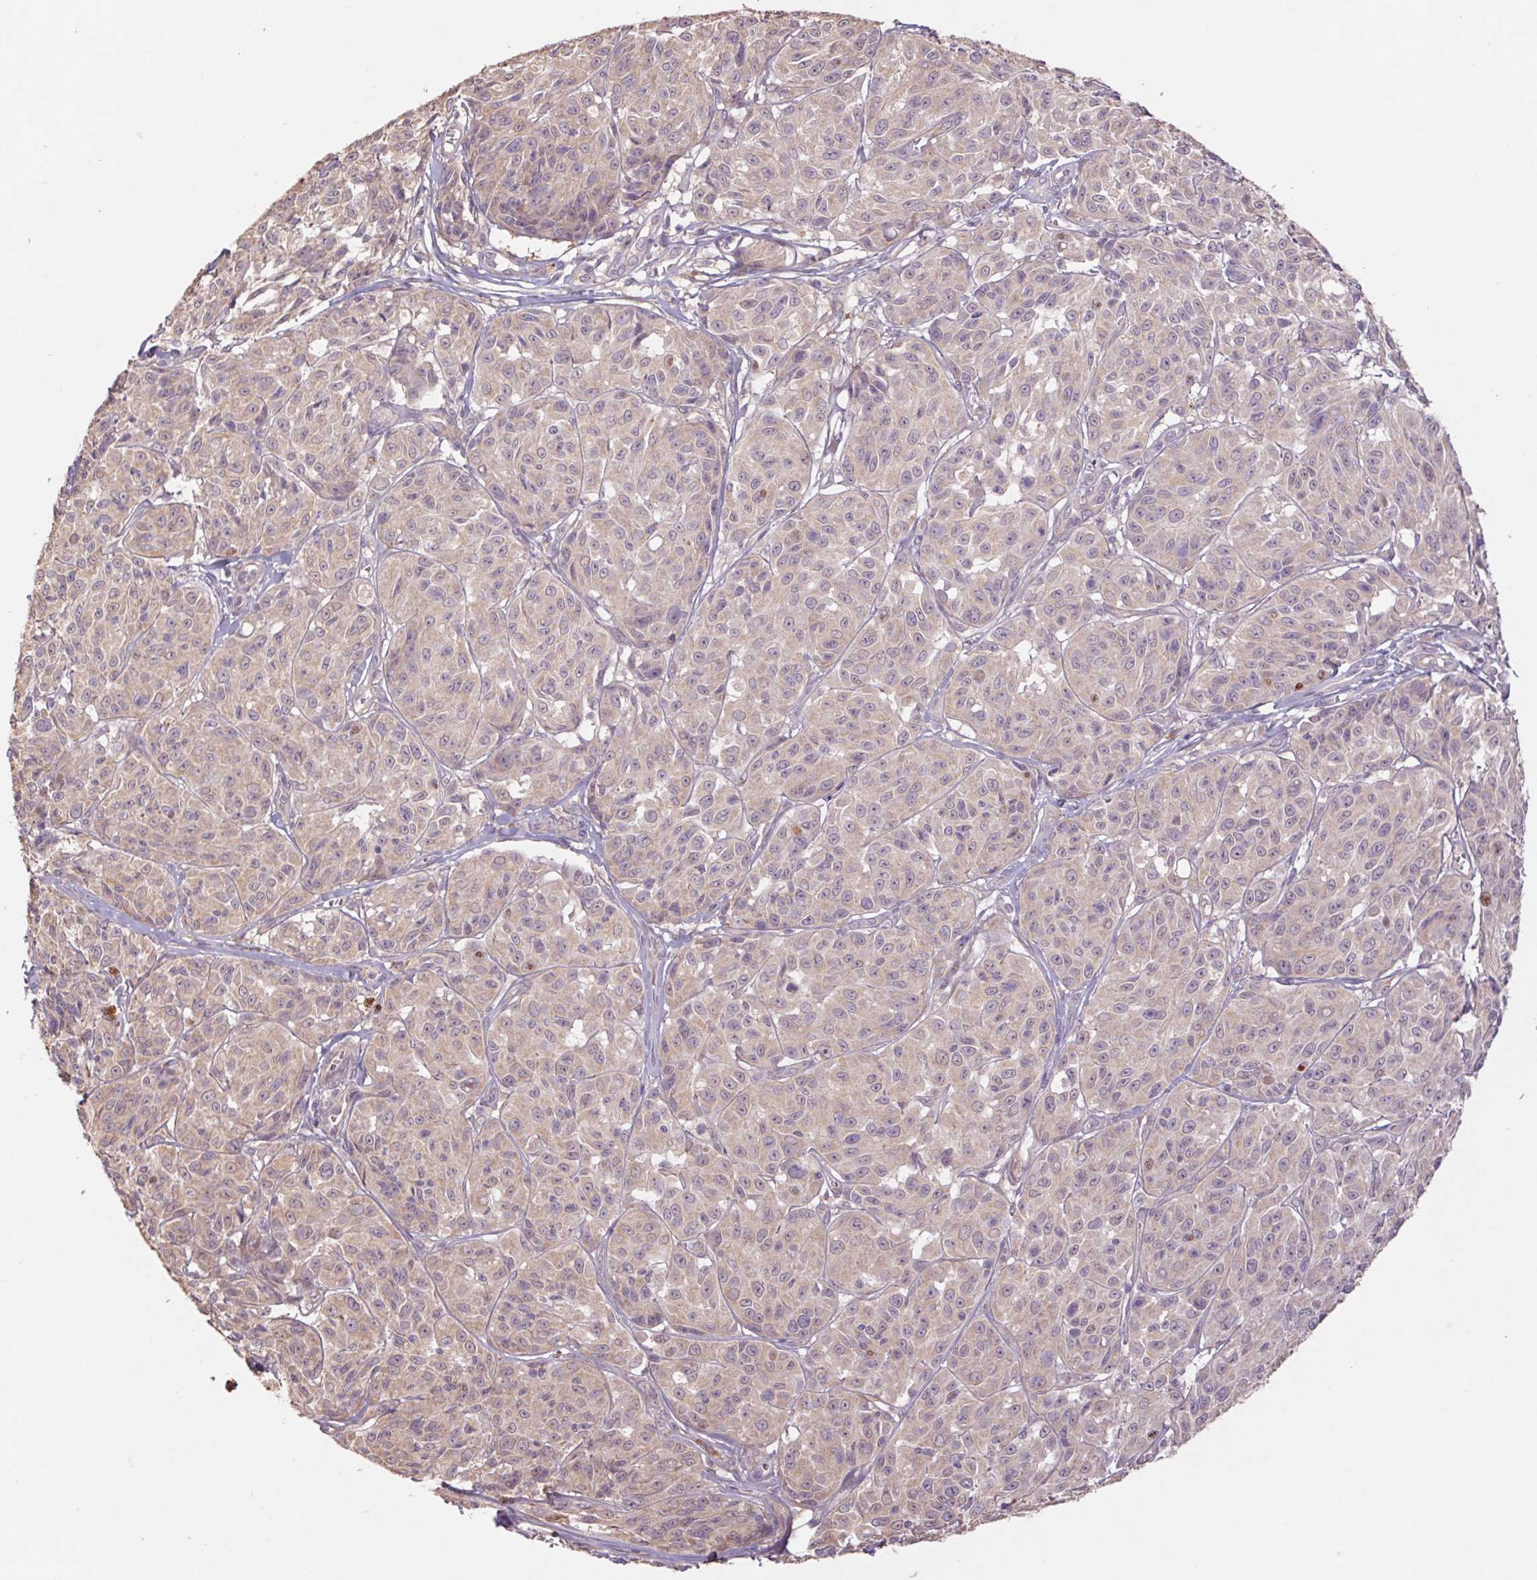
{"staining": {"intensity": "weak", "quantity": "25%-75%", "location": "cytoplasmic/membranous"}, "tissue": "melanoma", "cell_type": "Tumor cells", "image_type": "cancer", "snomed": [{"axis": "morphology", "description": "Malignant melanoma, NOS"}, {"axis": "topography", "description": "Skin"}], "caption": "Human malignant melanoma stained for a protein (brown) reveals weak cytoplasmic/membranous positive staining in approximately 25%-75% of tumor cells.", "gene": "GRM2", "patient": {"sex": "male", "age": 91}}